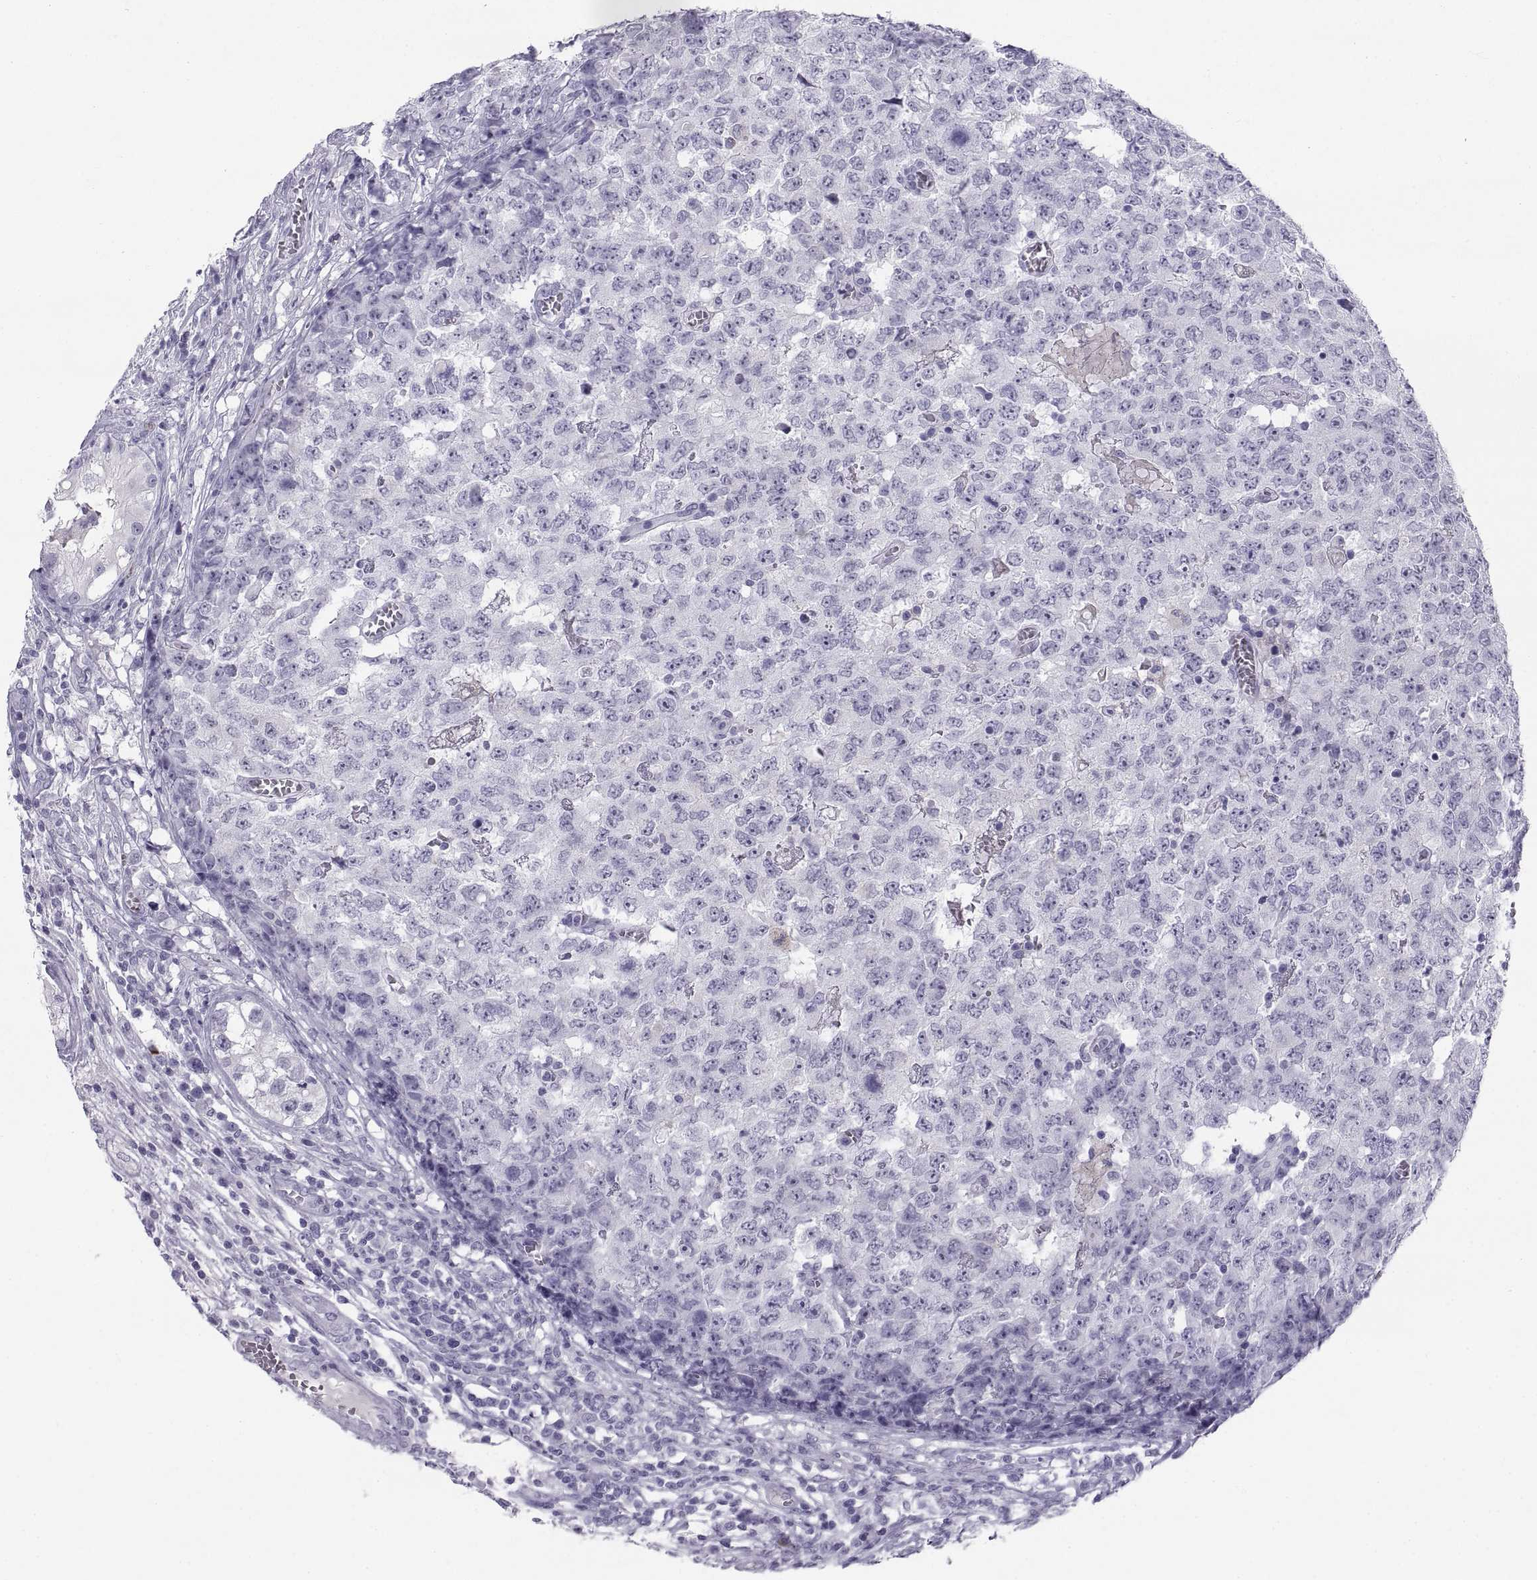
{"staining": {"intensity": "negative", "quantity": "none", "location": "none"}, "tissue": "testis cancer", "cell_type": "Tumor cells", "image_type": "cancer", "snomed": [{"axis": "morphology", "description": "Carcinoma, Embryonal, NOS"}, {"axis": "topography", "description": "Testis"}], "caption": "Testis cancer (embryonal carcinoma) was stained to show a protein in brown. There is no significant positivity in tumor cells.", "gene": "CT47A10", "patient": {"sex": "male", "age": 23}}